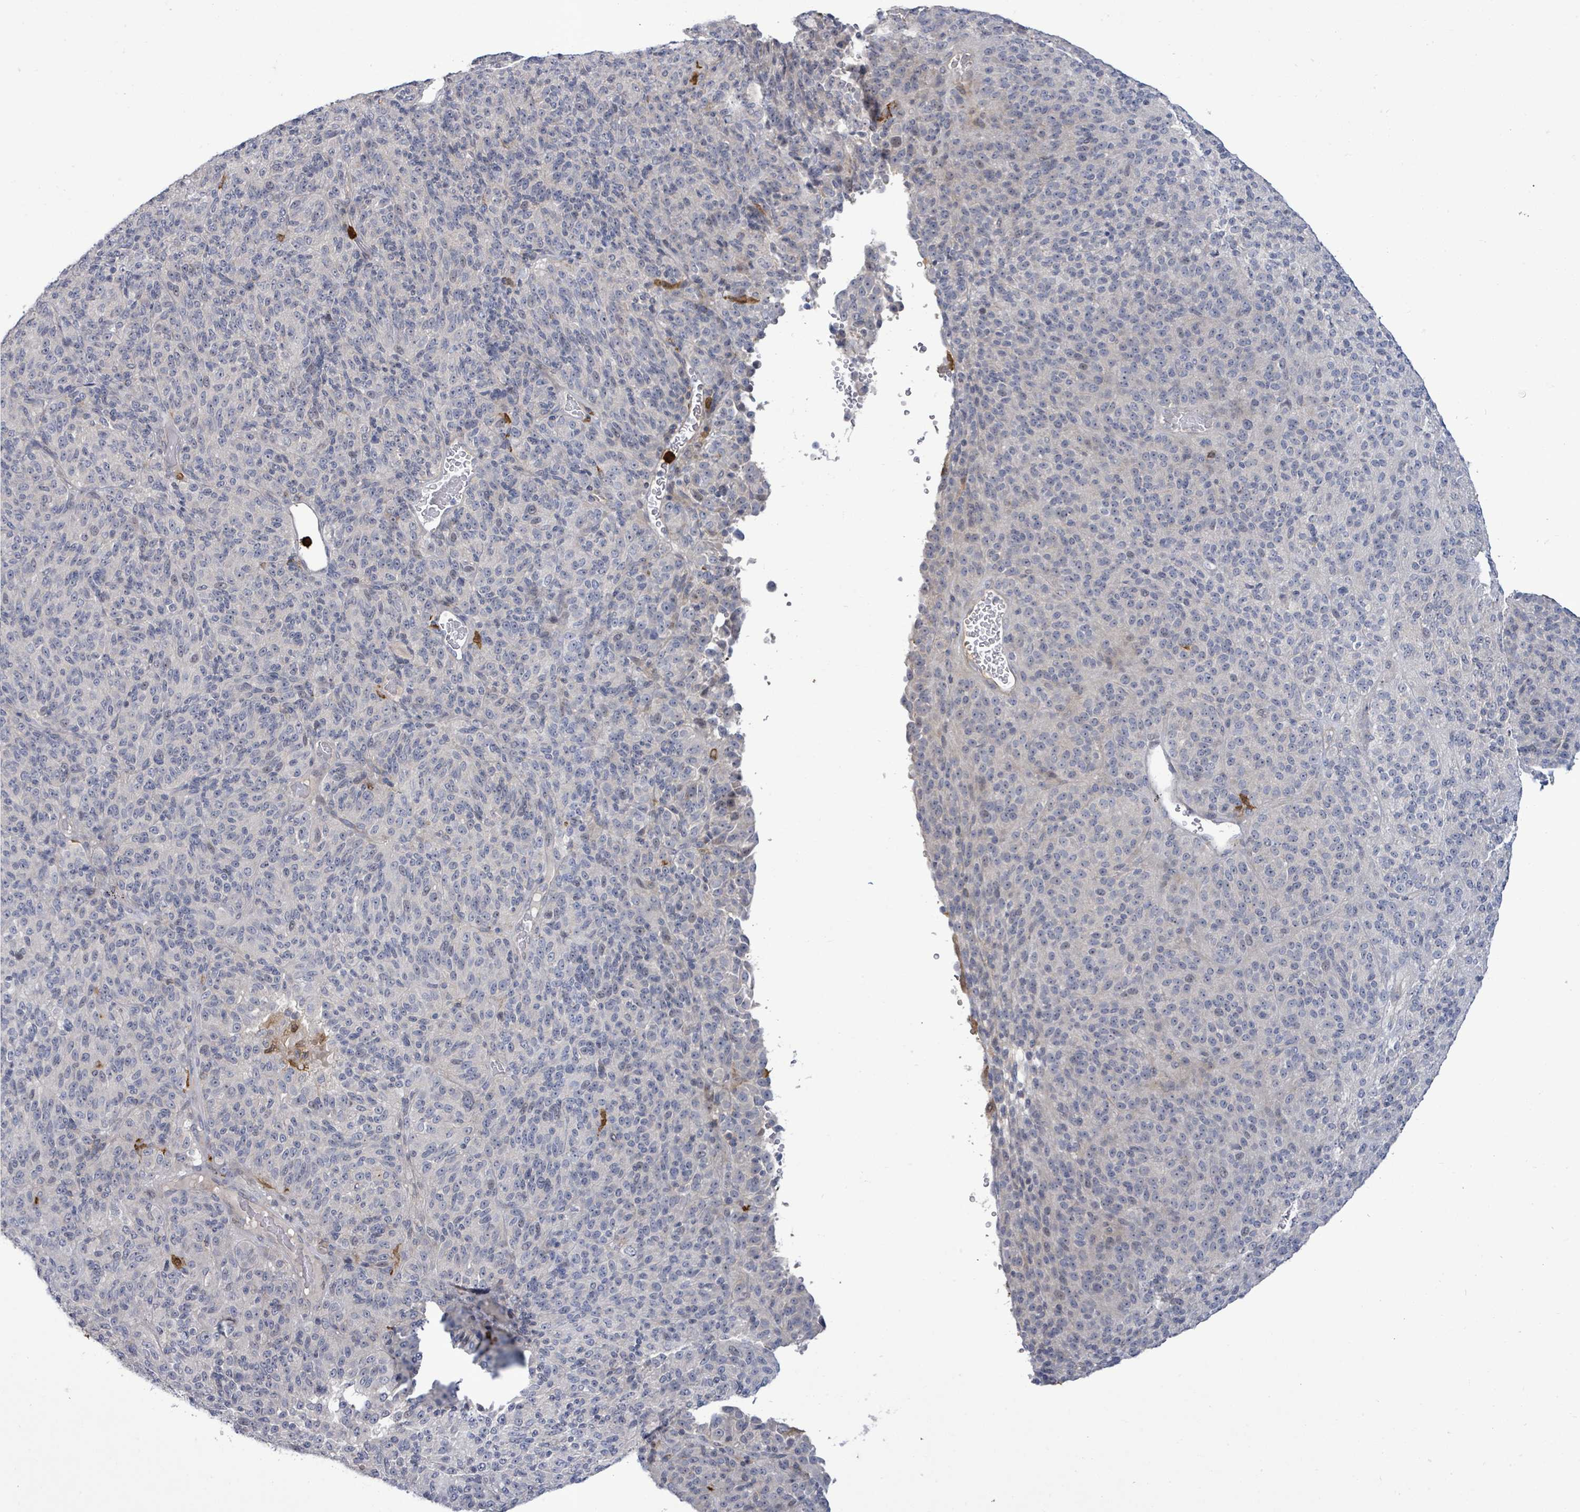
{"staining": {"intensity": "negative", "quantity": "none", "location": "none"}, "tissue": "melanoma", "cell_type": "Tumor cells", "image_type": "cancer", "snomed": [{"axis": "morphology", "description": "Malignant melanoma, Metastatic site"}, {"axis": "topography", "description": "Brain"}], "caption": "IHC of malignant melanoma (metastatic site) demonstrates no staining in tumor cells.", "gene": "FAM210A", "patient": {"sex": "female", "age": 56}}